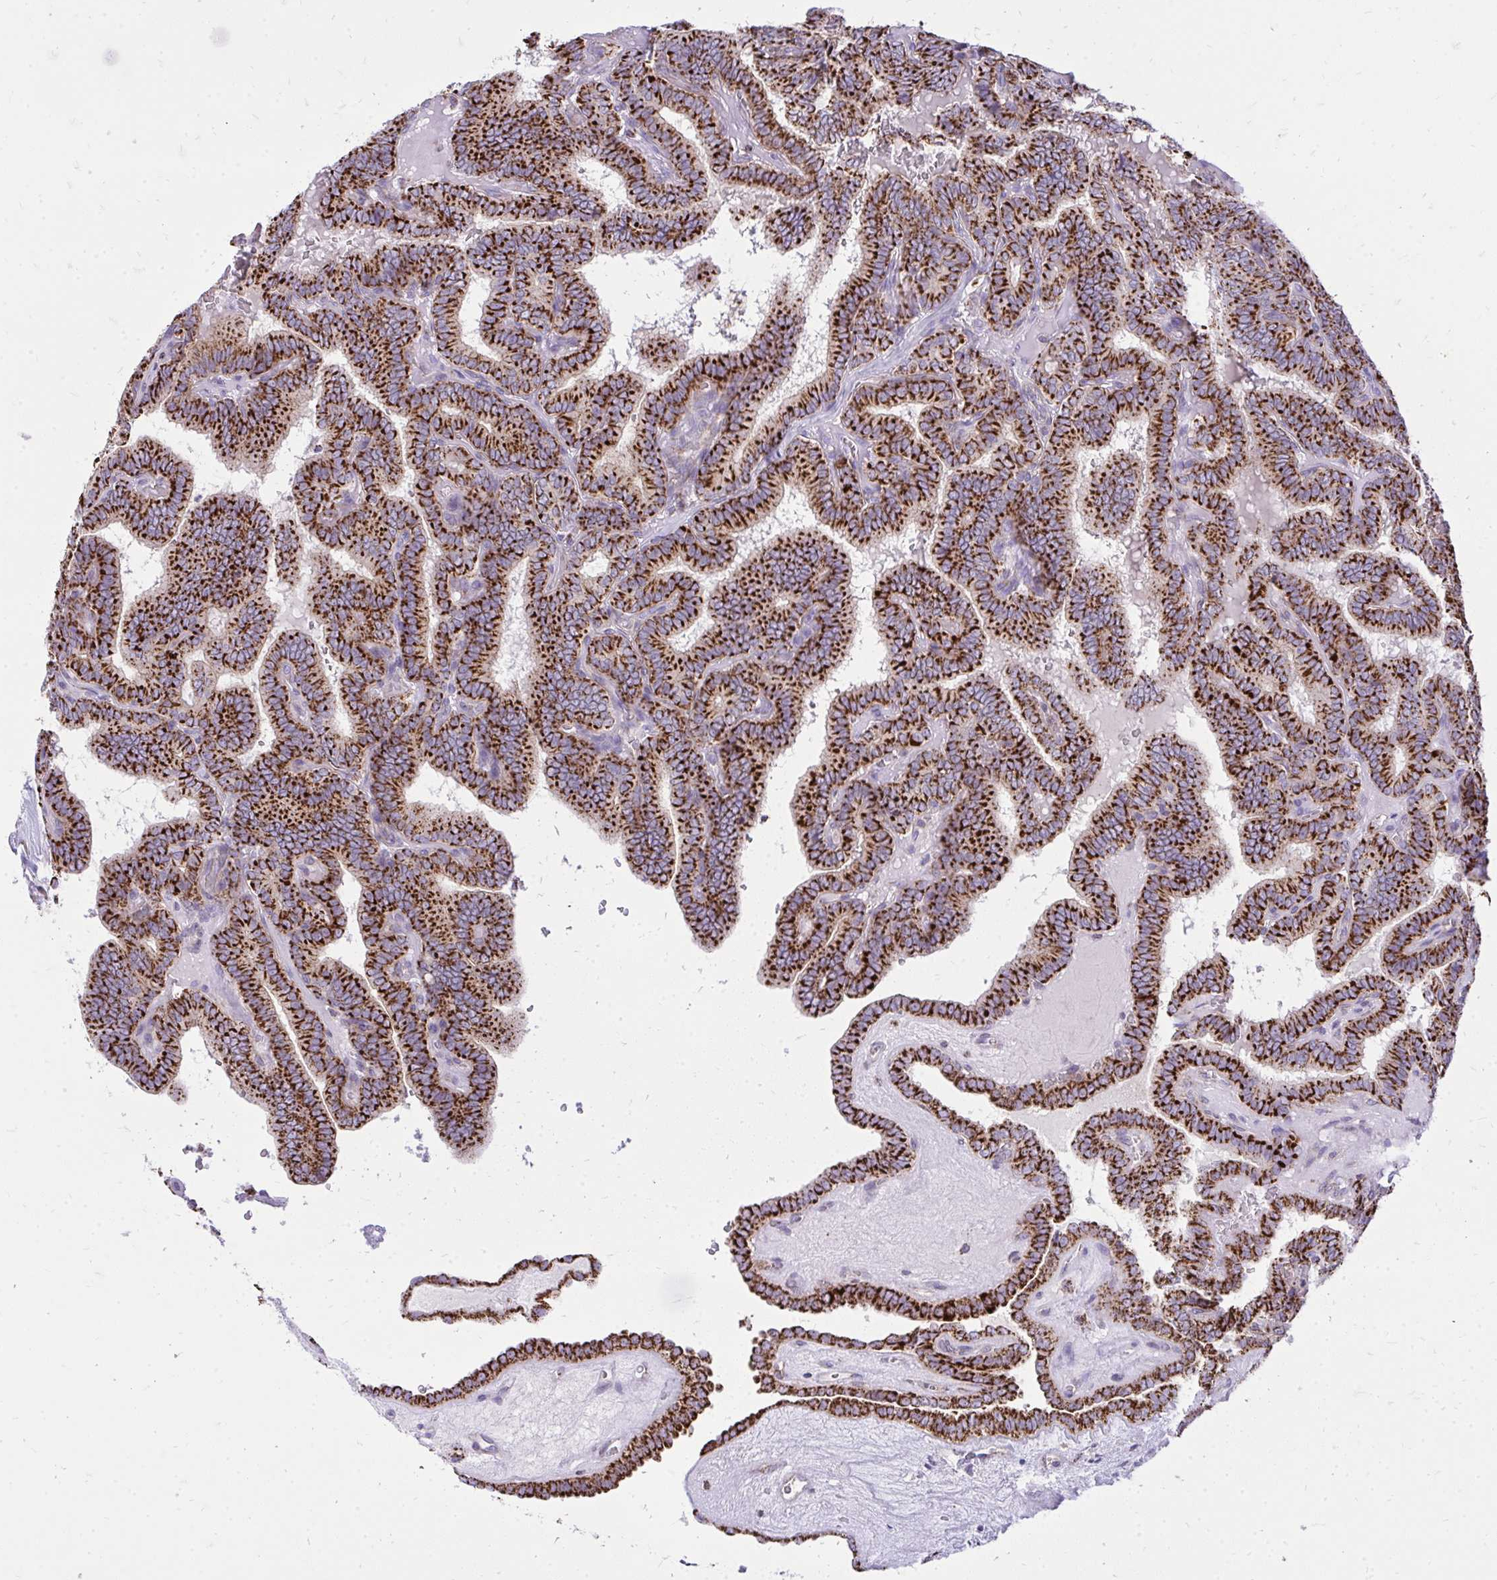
{"staining": {"intensity": "strong", "quantity": ">75%", "location": "cytoplasmic/membranous"}, "tissue": "thyroid cancer", "cell_type": "Tumor cells", "image_type": "cancer", "snomed": [{"axis": "morphology", "description": "Papillary adenocarcinoma, NOS"}, {"axis": "topography", "description": "Thyroid gland"}], "caption": "Thyroid cancer stained for a protein (brown) reveals strong cytoplasmic/membranous positive staining in about >75% of tumor cells.", "gene": "SPTBN2", "patient": {"sex": "female", "age": 21}}